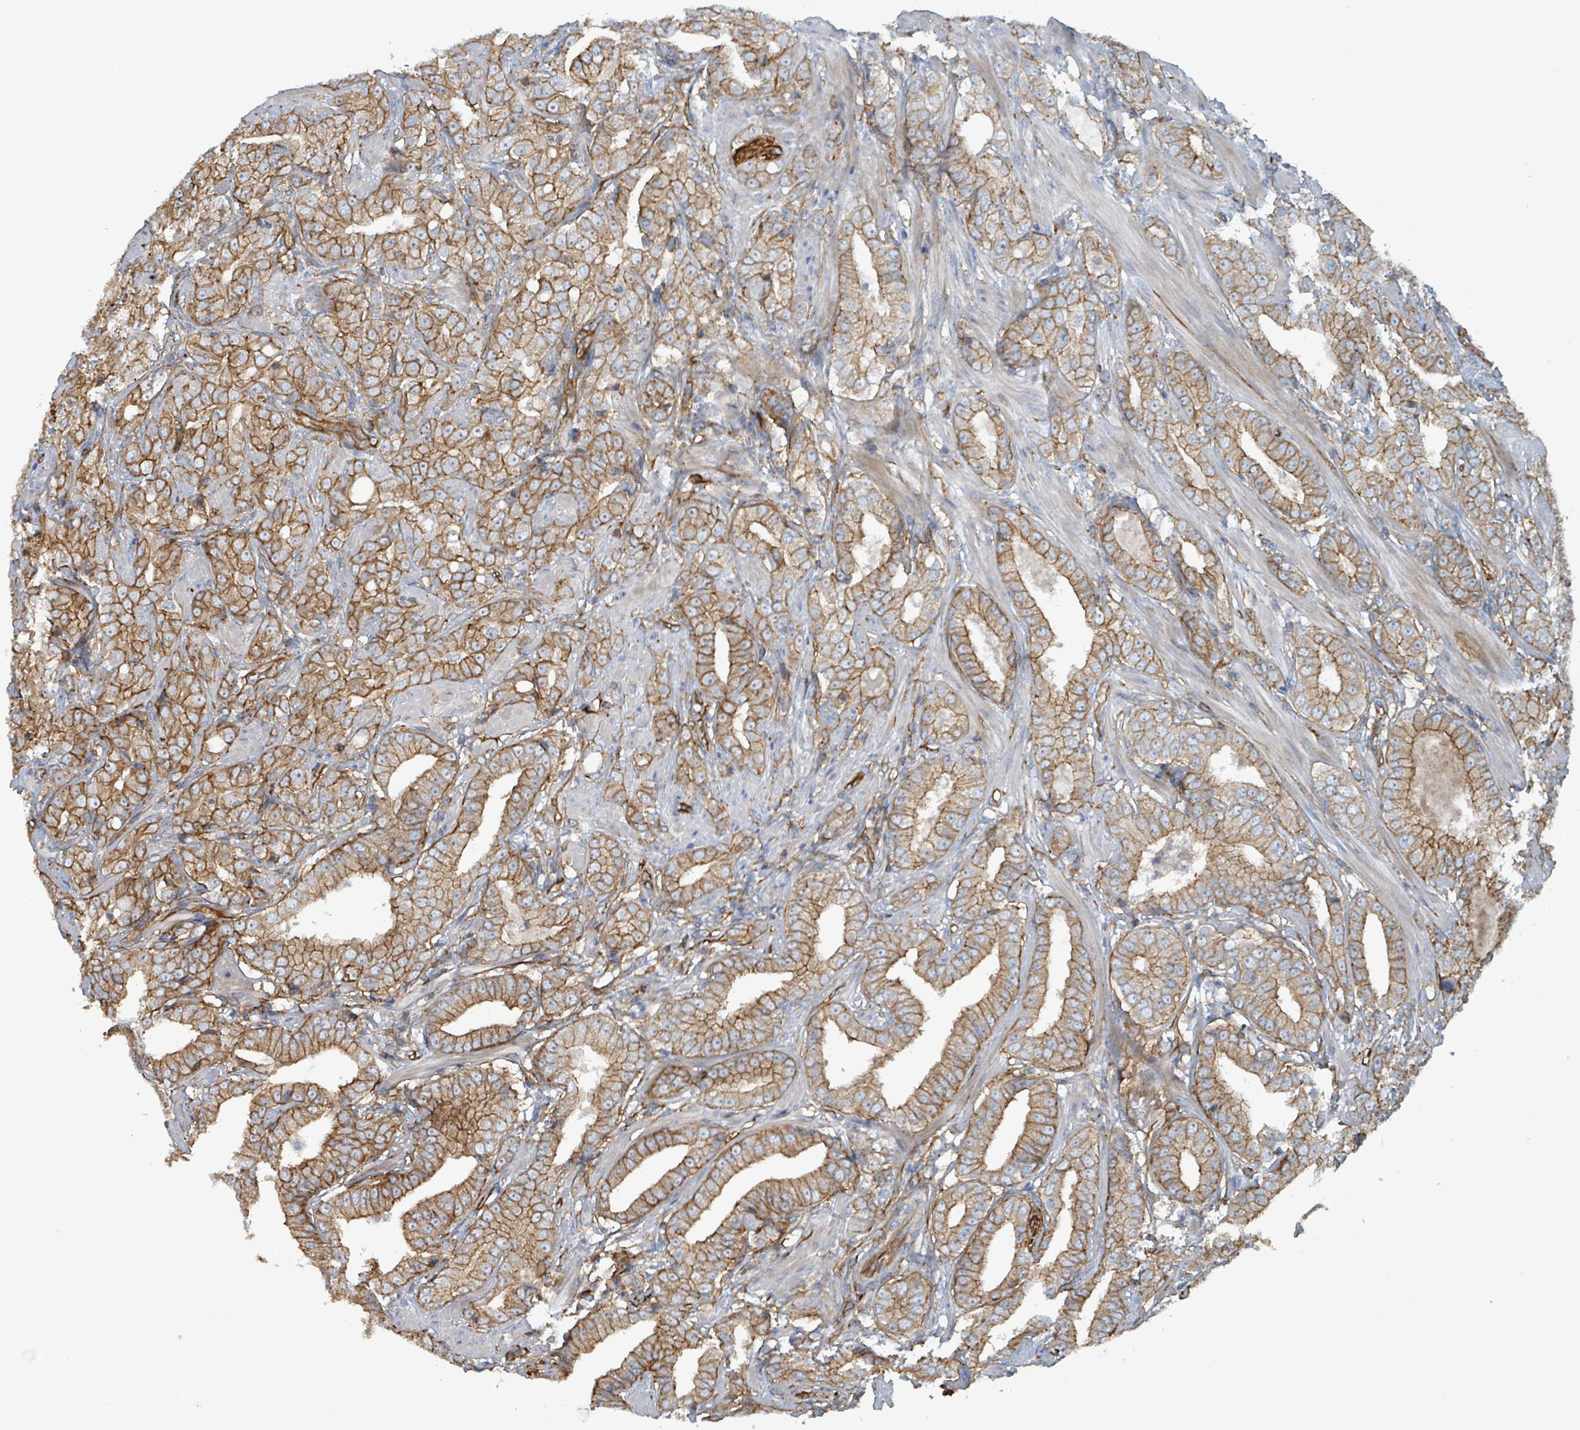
{"staining": {"intensity": "moderate", "quantity": ">75%", "location": "cytoplasmic/membranous"}, "tissue": "prostate cancer", "cell_type": "Tumor cells", "image_type": "cancer", "snomed": [{"axis": "morphology", "description": "Adenocarcinoma, Low grade"}, {"axis": "topography", "description": "Prostate"}], "caption": "A medium amount of moderate cytoplasmic/membranous expression is identified in about >75% of tumor cells in adenocarcinoma (low-grade) (prostate) tissue.", "gene": "LDOC1", "patient": {"sex": "male", "age": 67}}